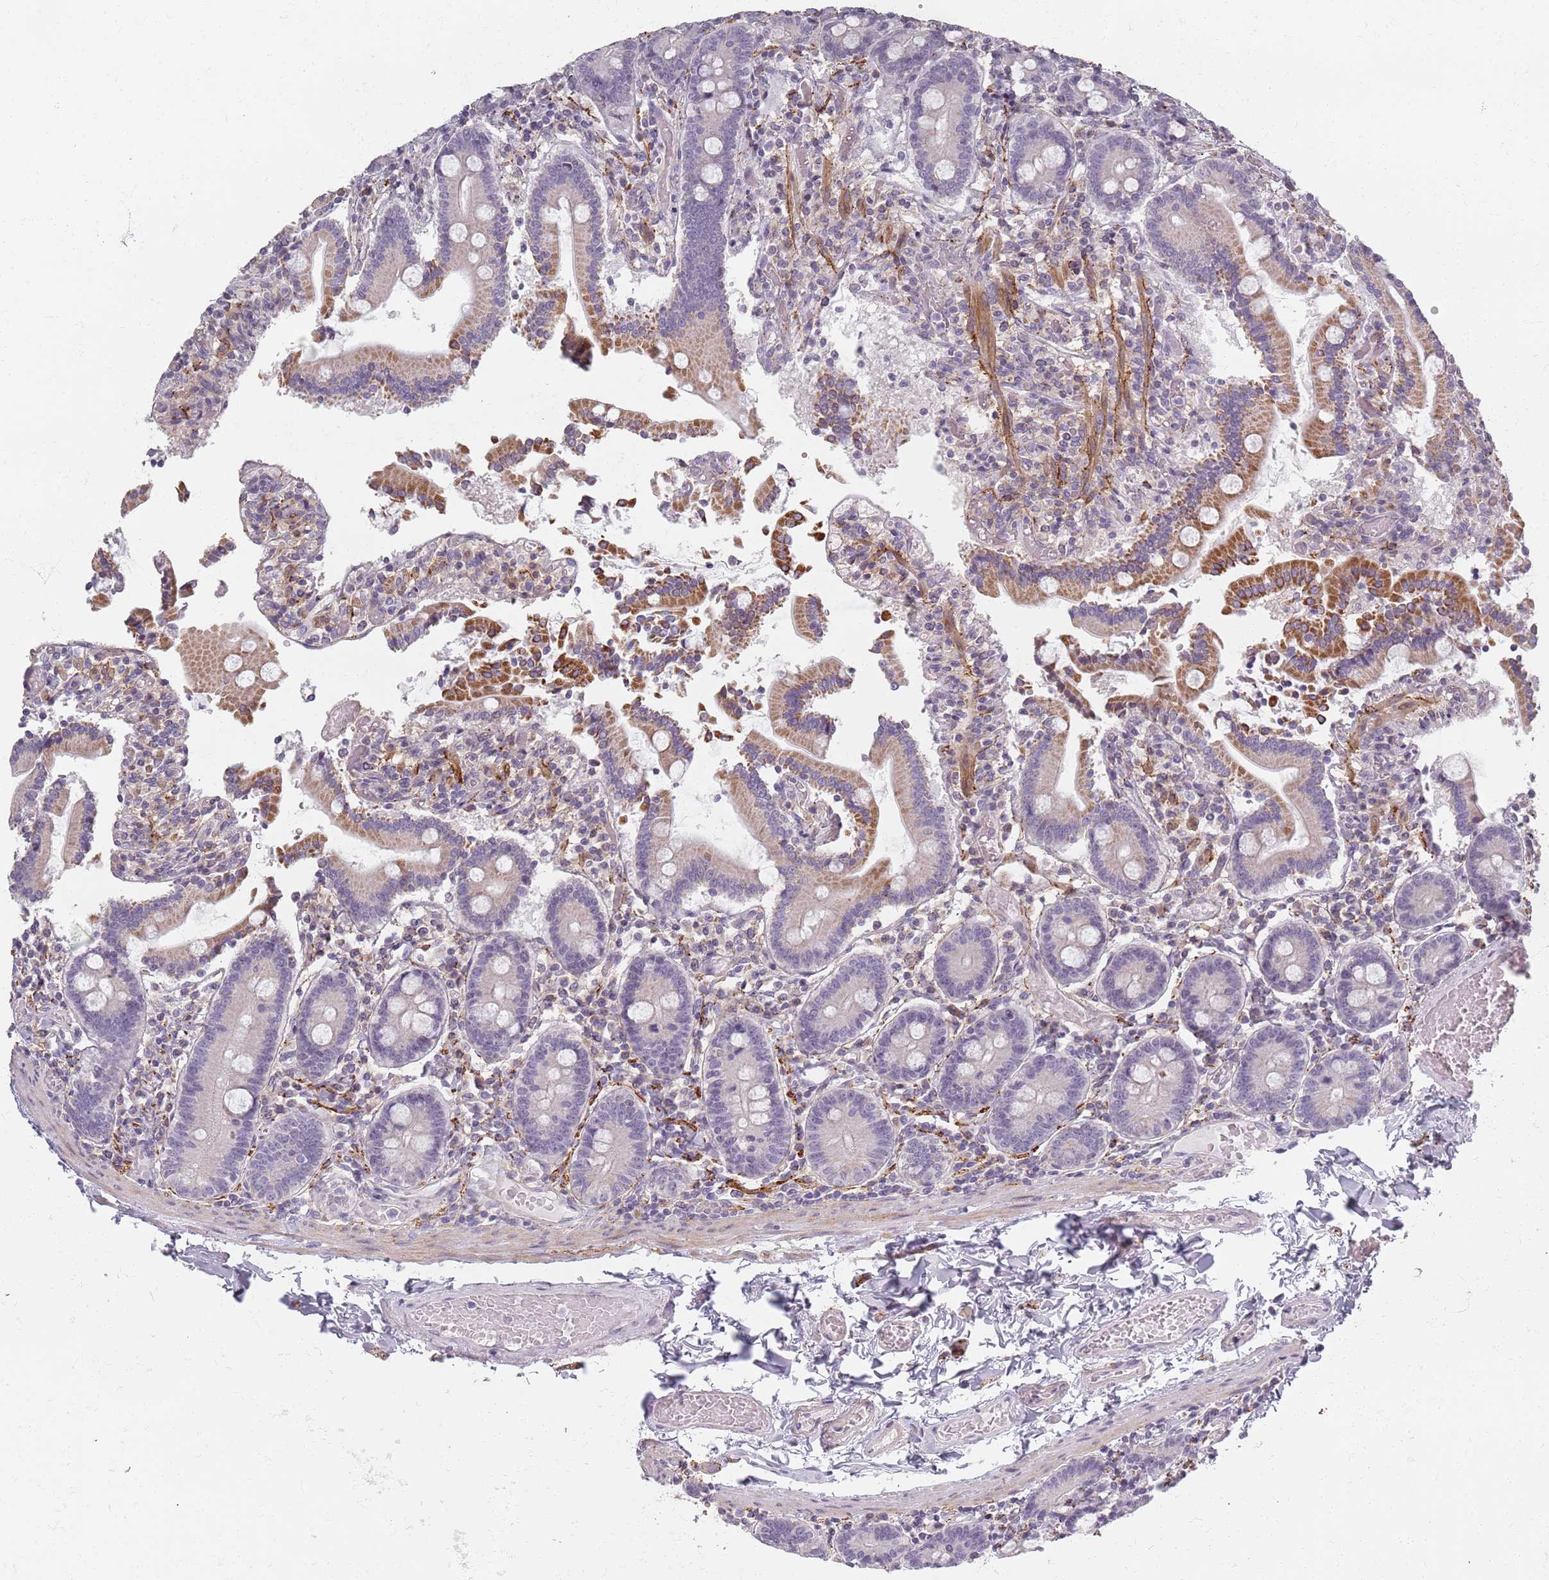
{"staining": {"intensity": "moderate", "quantity": "25%-75%", "location": "cytoplasmic/membranous"}, "tissue": "duodenum", "cell_type": "Glandular cells", "image_type": "normal", "snomed": [{"axis": "morphology", "description": "Normal tissue, NOS"}, {"axis": "topography", "description": "Duodenum"}], "caption": "Immunohistochemical staining of unremarkable human duodenum displays moderate cytoplasmic/membranous protein staining in approximately 25%-75% of glandular cells.", "gene": "SYNGR3", "patient": {"sex": "male", "age": 55}}